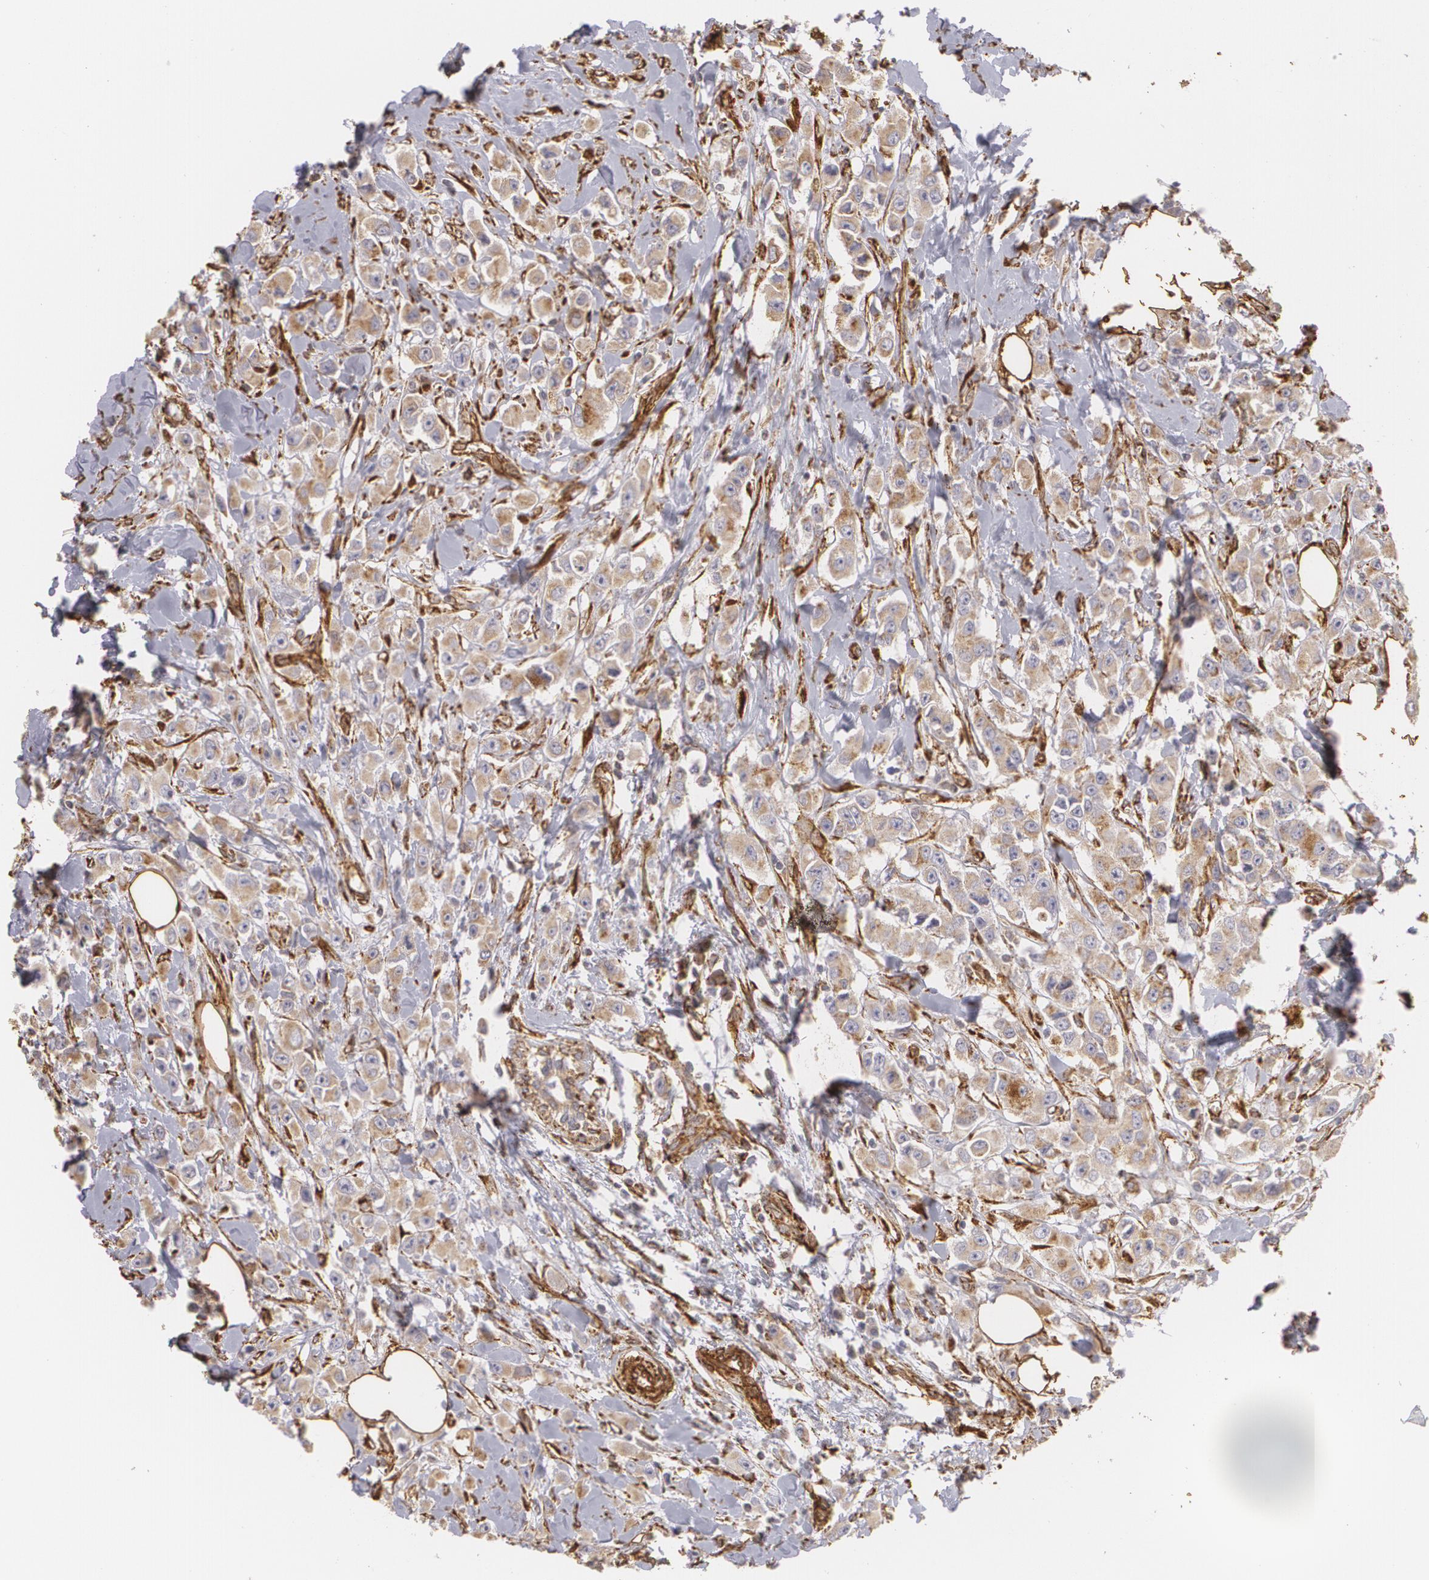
{"staining": {"intensity": "weak", "quantity": ">75%", "location": "cytoplasmic/membranous"}, "tissue": "breast cancer", "cell_type": "Tumor cells", "image_type": "cancer", "snomed": [{"axis": "morphology", "description": "Duct carcinoma"}, {"axis": "topography", "description": "Breast"}], "caption": "Immunohistochemical staining of breast invasive ductal carcinoma shows low levels of weak cytoplasmic/membranous expression in approximately >75% of tumor cells. The staining is performed using DAB brown chromogen to label protein expression. The nuclei are counter-stained blue using hematoxylin.", "gene": "CYB5R3", "patient": {"sex": "female", "age": 58}}